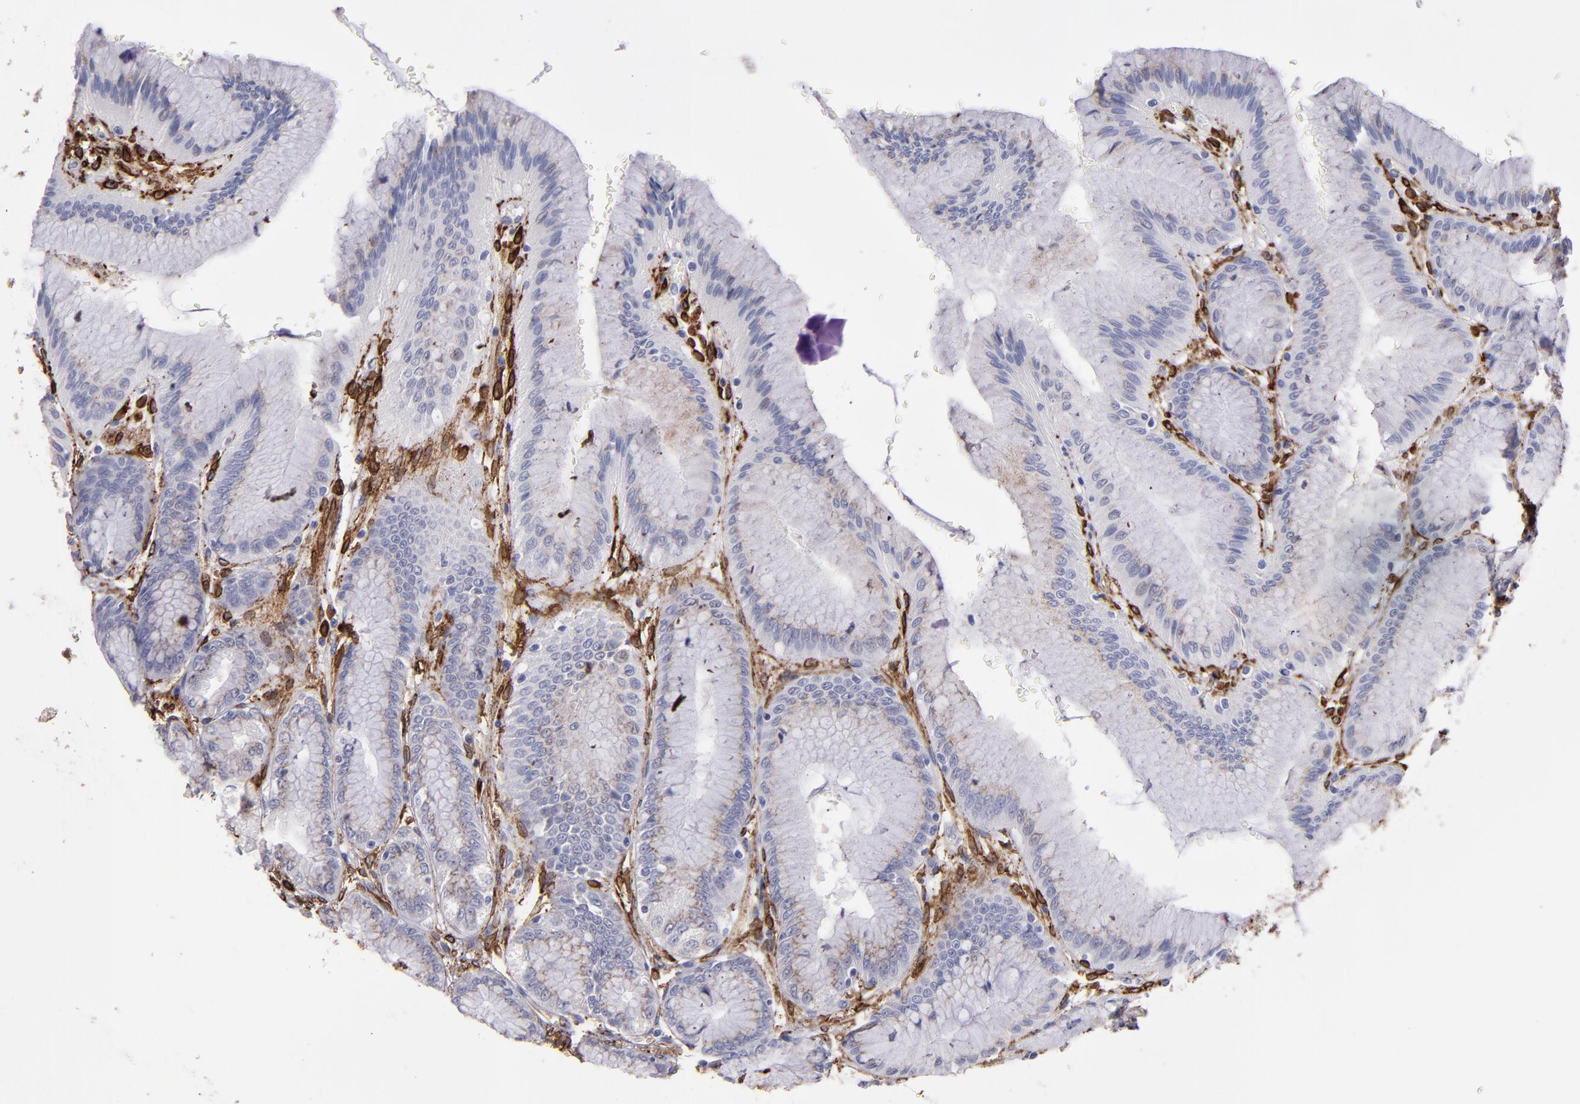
{"staining": {"intensity": "weak", "quantity": ">75%", "location": "cytoplasmic/membranous"}, "tissue": "stomach", "cell_type": "Glandular cells", "image_type": "normal", "snomed": [{"axis": "morphology", "description": "Normal tissue, NOS"}, {"axis": "morphology", "description": "Adenocarcinoma, NOS"}, {"axis": "topography", "description": "Stomach"}, {"axis": "topography", "description": "Stomach, lower"}], "caption": "IHC of benign stomach demonstrates low levels of weak cytoplasmic/membranous staining in approximately >75% of glandular cells.", "gene": "PTGS1", "patient": {"sex": "female", "age": 65}}